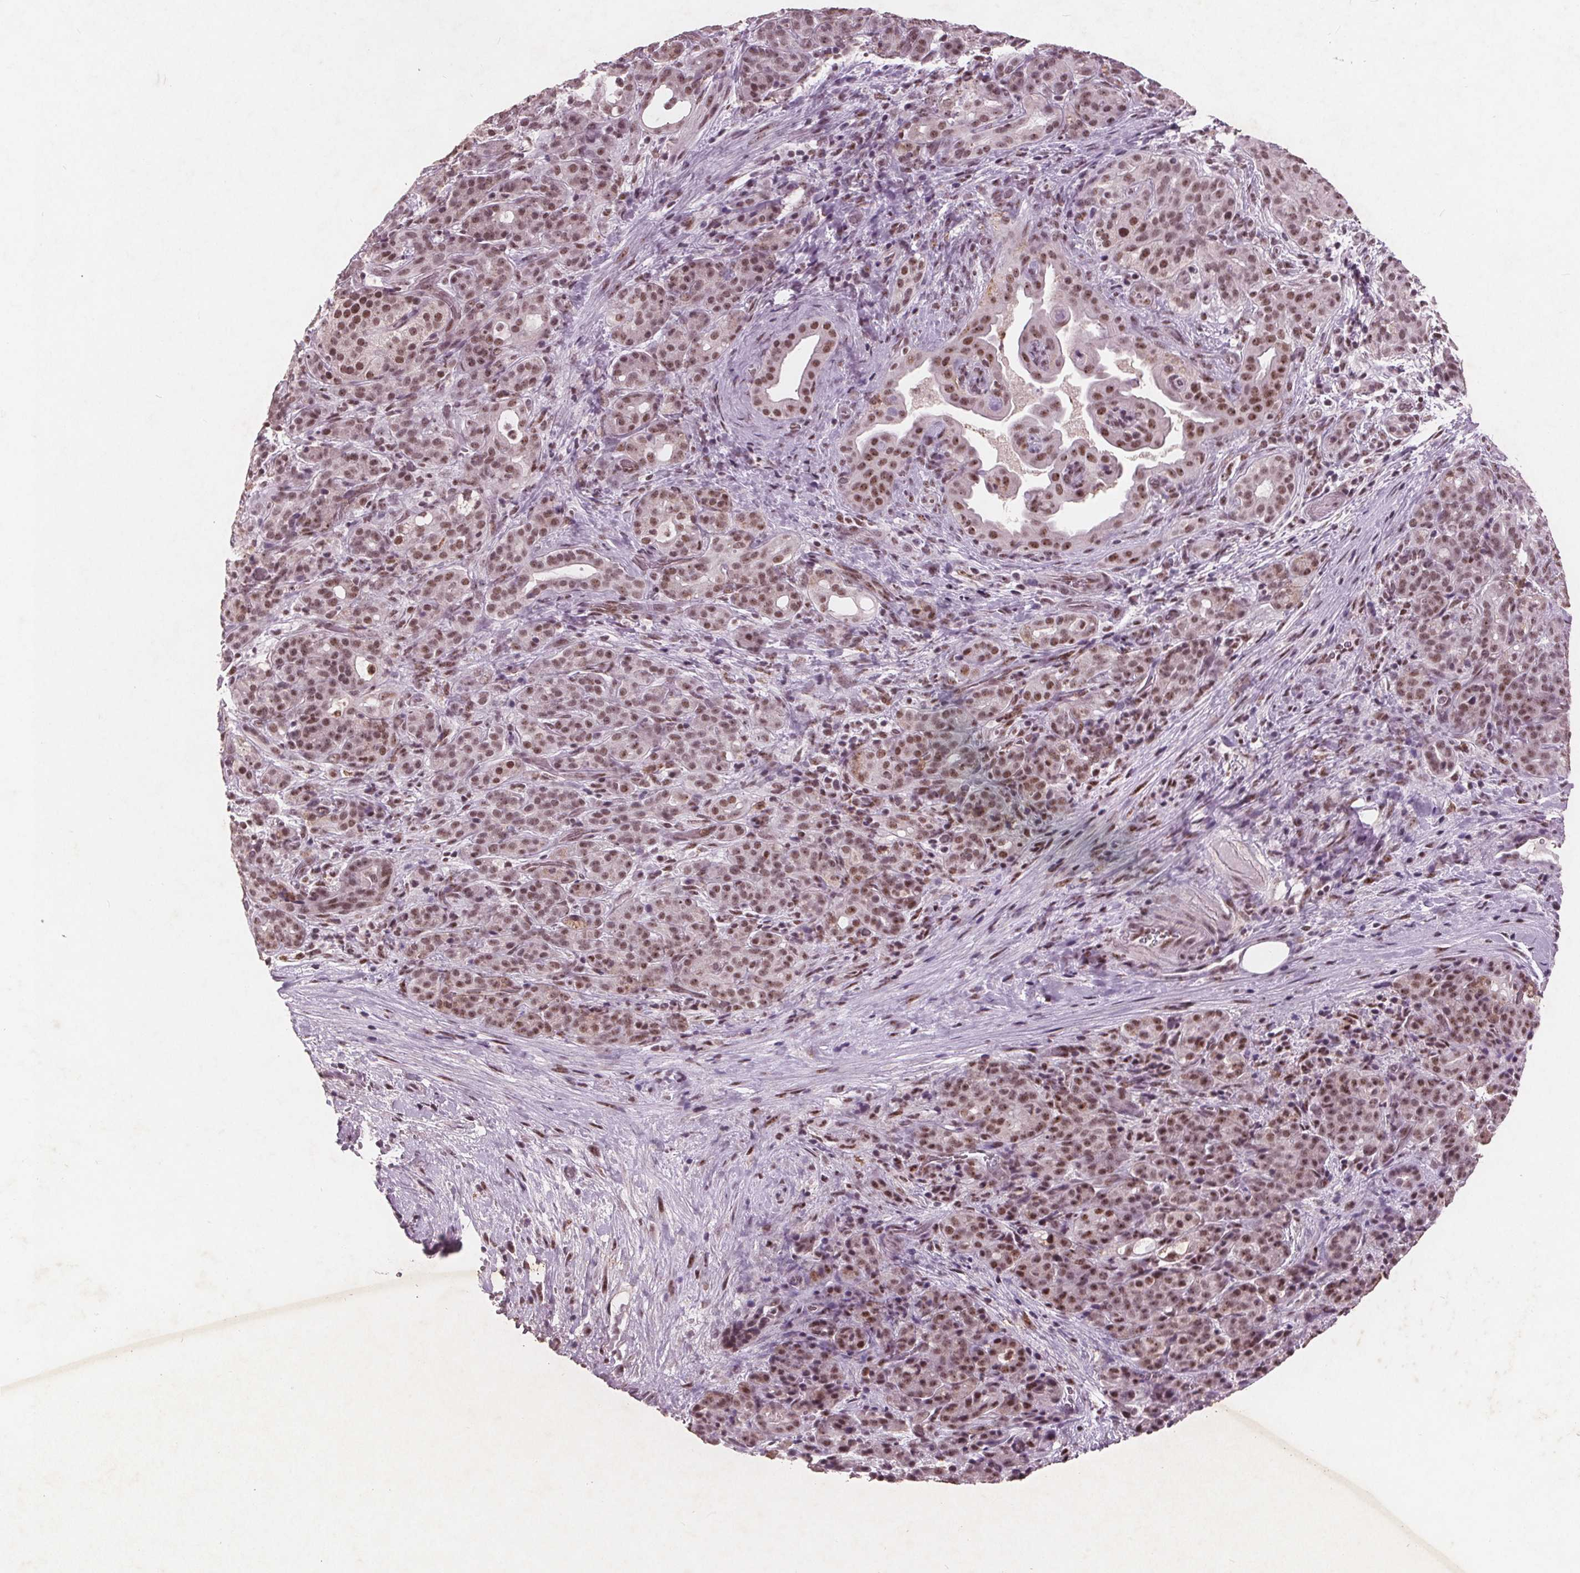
{"staining": {"intensity": "moderate", "quantity": ">75%", "location": "nuclear"}, "tissue": "pancreatic cancer", "cell_type": "Tumor cells", "image_type": "cancer", "snomed": [{"axis": "morphology", "description": "Adenocarcinoma, NOS"}, {"axis": "topography", "description": "Pancreas"}], "caption": "The photomicrograph displays a brown stain indicating the presence of a protein in the nuclear of tumor cells in adenocarcinoma (pancreatic).", "gene": "RPS6KA2", "patient": {"sex": "male", "age": 44}}